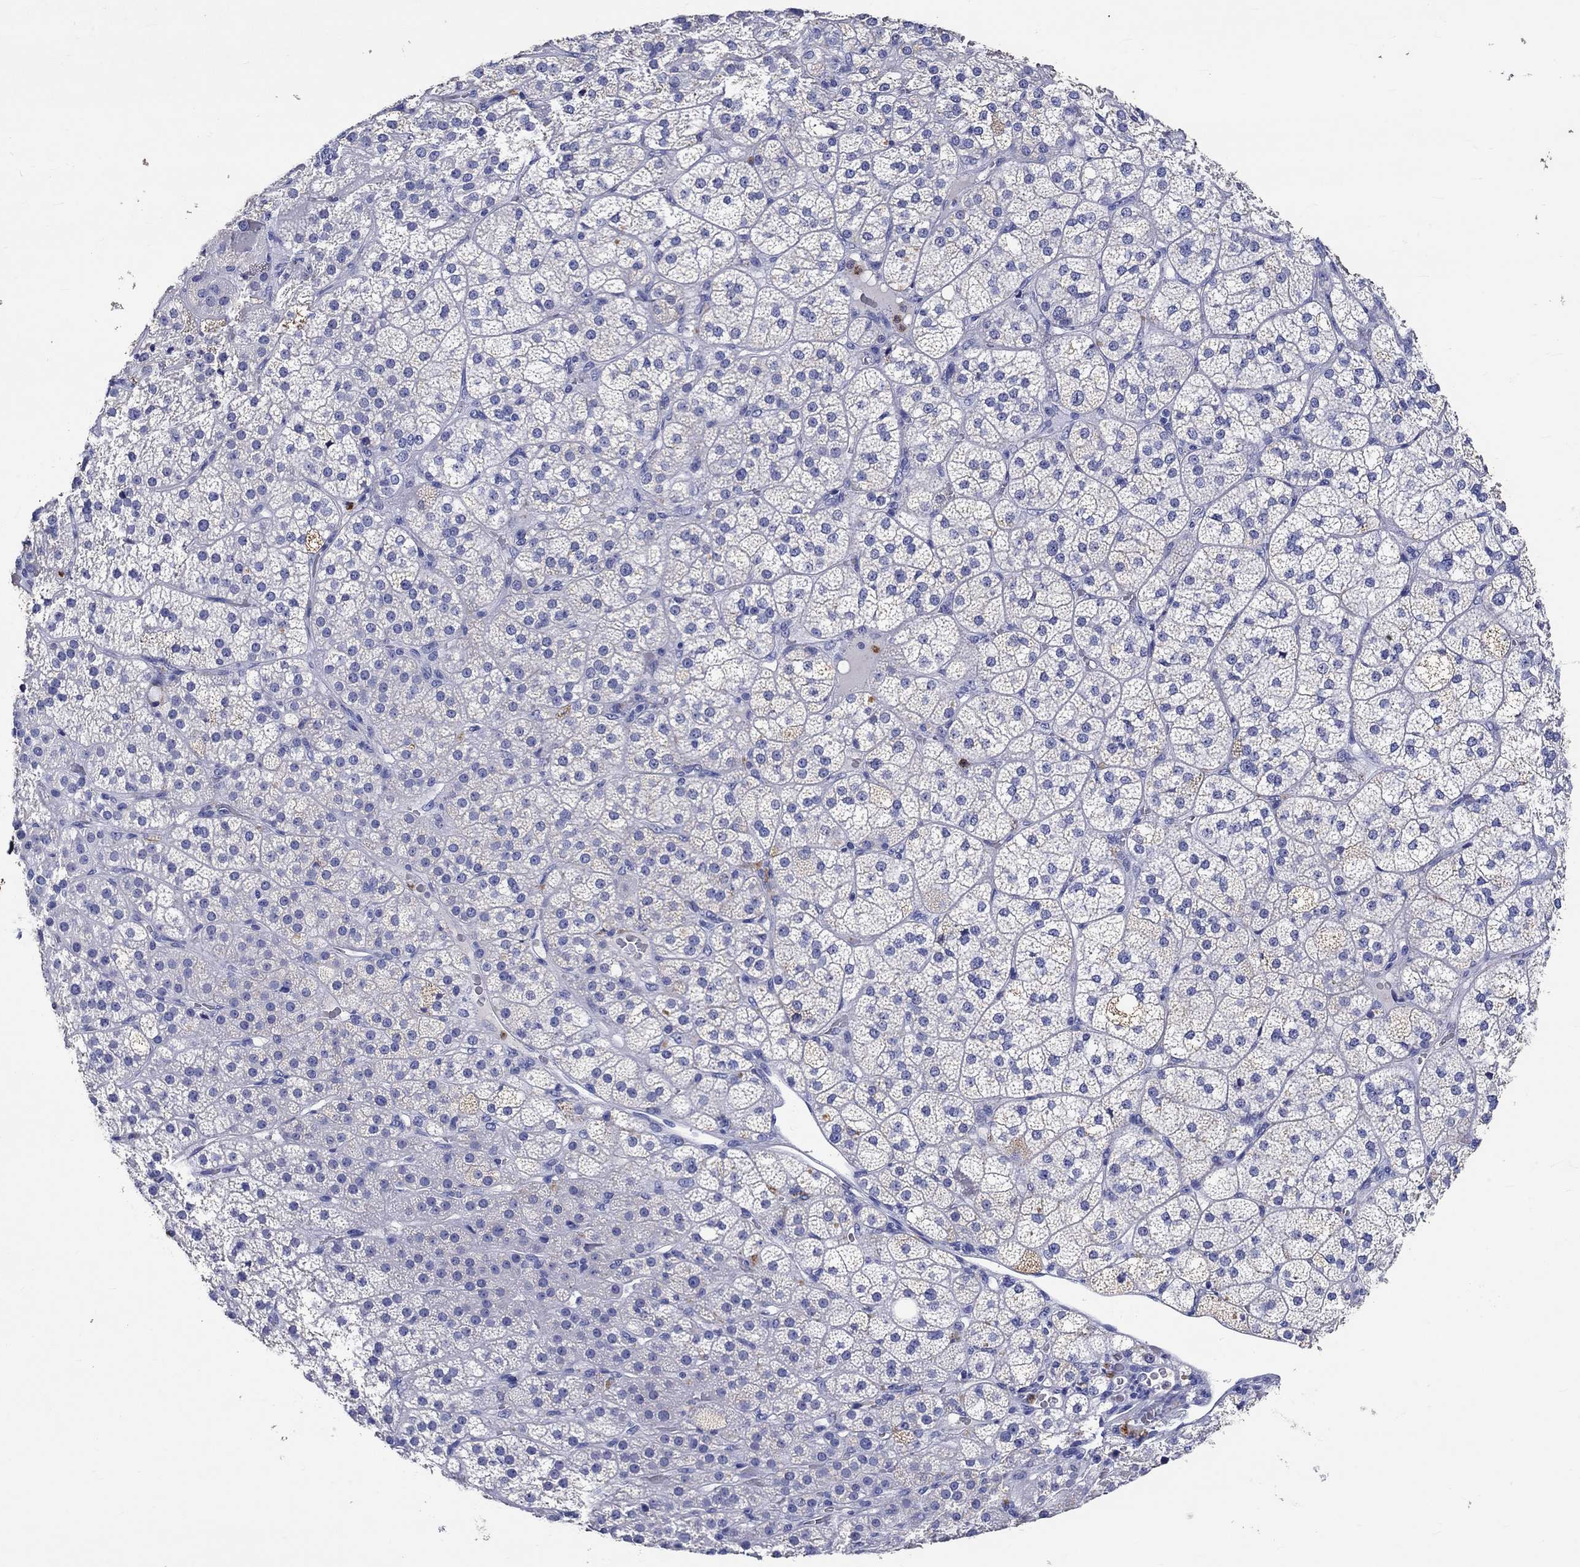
{"staining": {"intensity": "weak", "quantity": "<25%", "location": "cytoplasmic/membranous"}, "tissue": "adrenal gland", "cell_type": "Glandular cells", "image_type": "normal", "snomed": [{"axis": "morphology", "description": "Normal tissue, NOS"}, {"axis": "topography", "description": "Adrenal gland"}], "caption": "IHC histopathology image of benign adrenal gland: adrenal gland stained with DAB (3,3'-diaminobenzidine) reveals no significant protein staining in glandular cells. (DAB (3,3'-diaminobenzidine) immunohistochemistry (IHC) with hematoxylin counter stain).", "gene": "EPX", "patient": {"sex": "female", "age": 60}}